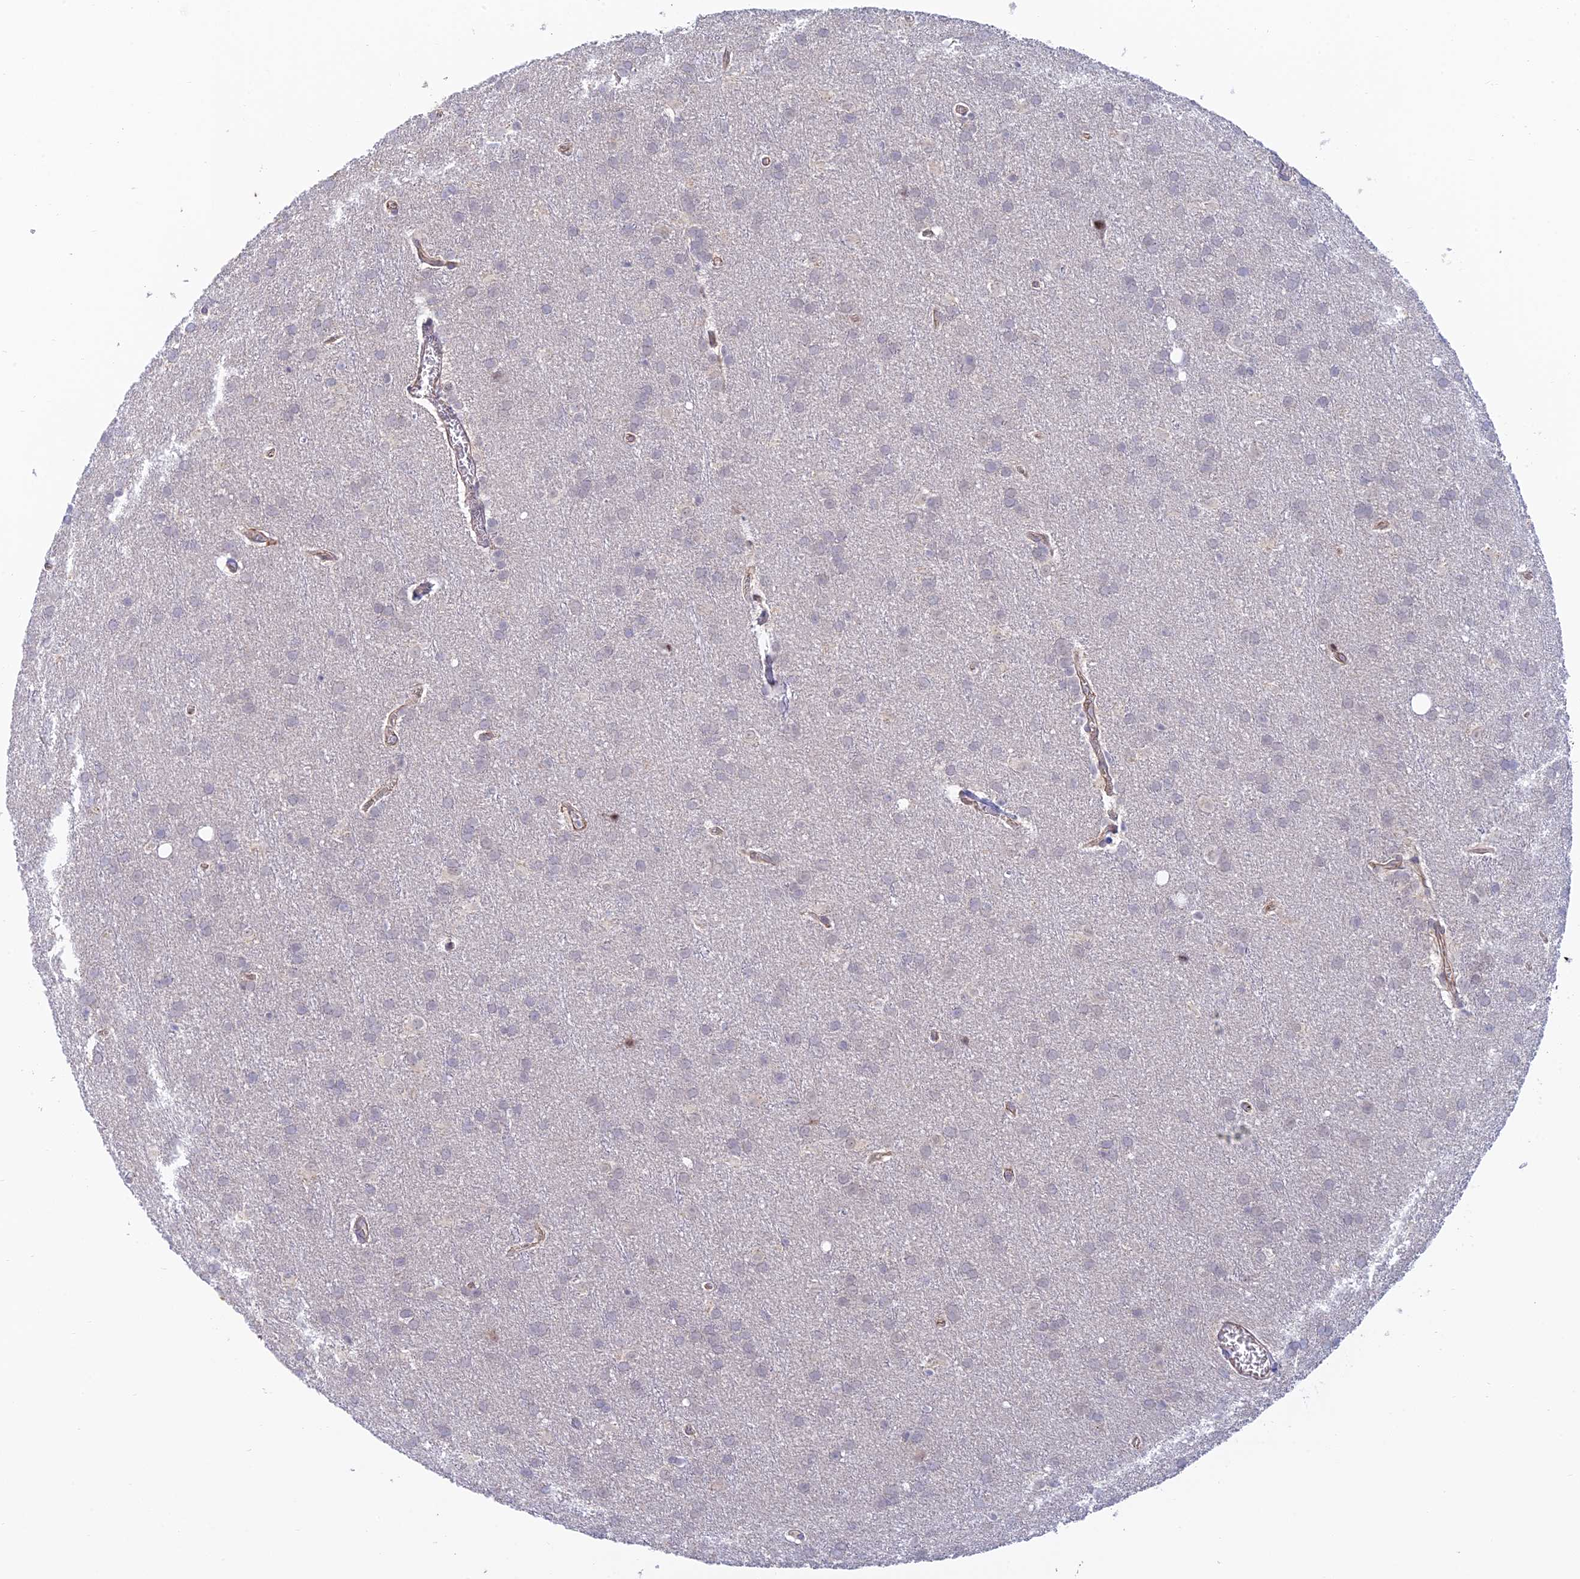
{"staining": {"intensity": "negative", "quantity": "none", "location": "none"}, "tissue": "glioma", "cell_type": "Tumor cells", "image_type": "cancer", "snomed": [{"axis": "morphology", "description": "Glioma, malignant, Low grade"}, {"axis": "topography", "description": "Brain"}], "caption": "An immunohistochemistry (IHC) histopathology image of malignant glioma (low-grade) is shown. There is no staining in tumor cells of malignant glioma (low-grade).", "gene": "CFAP92", "patient": {"sex": "female", "age": 32}}